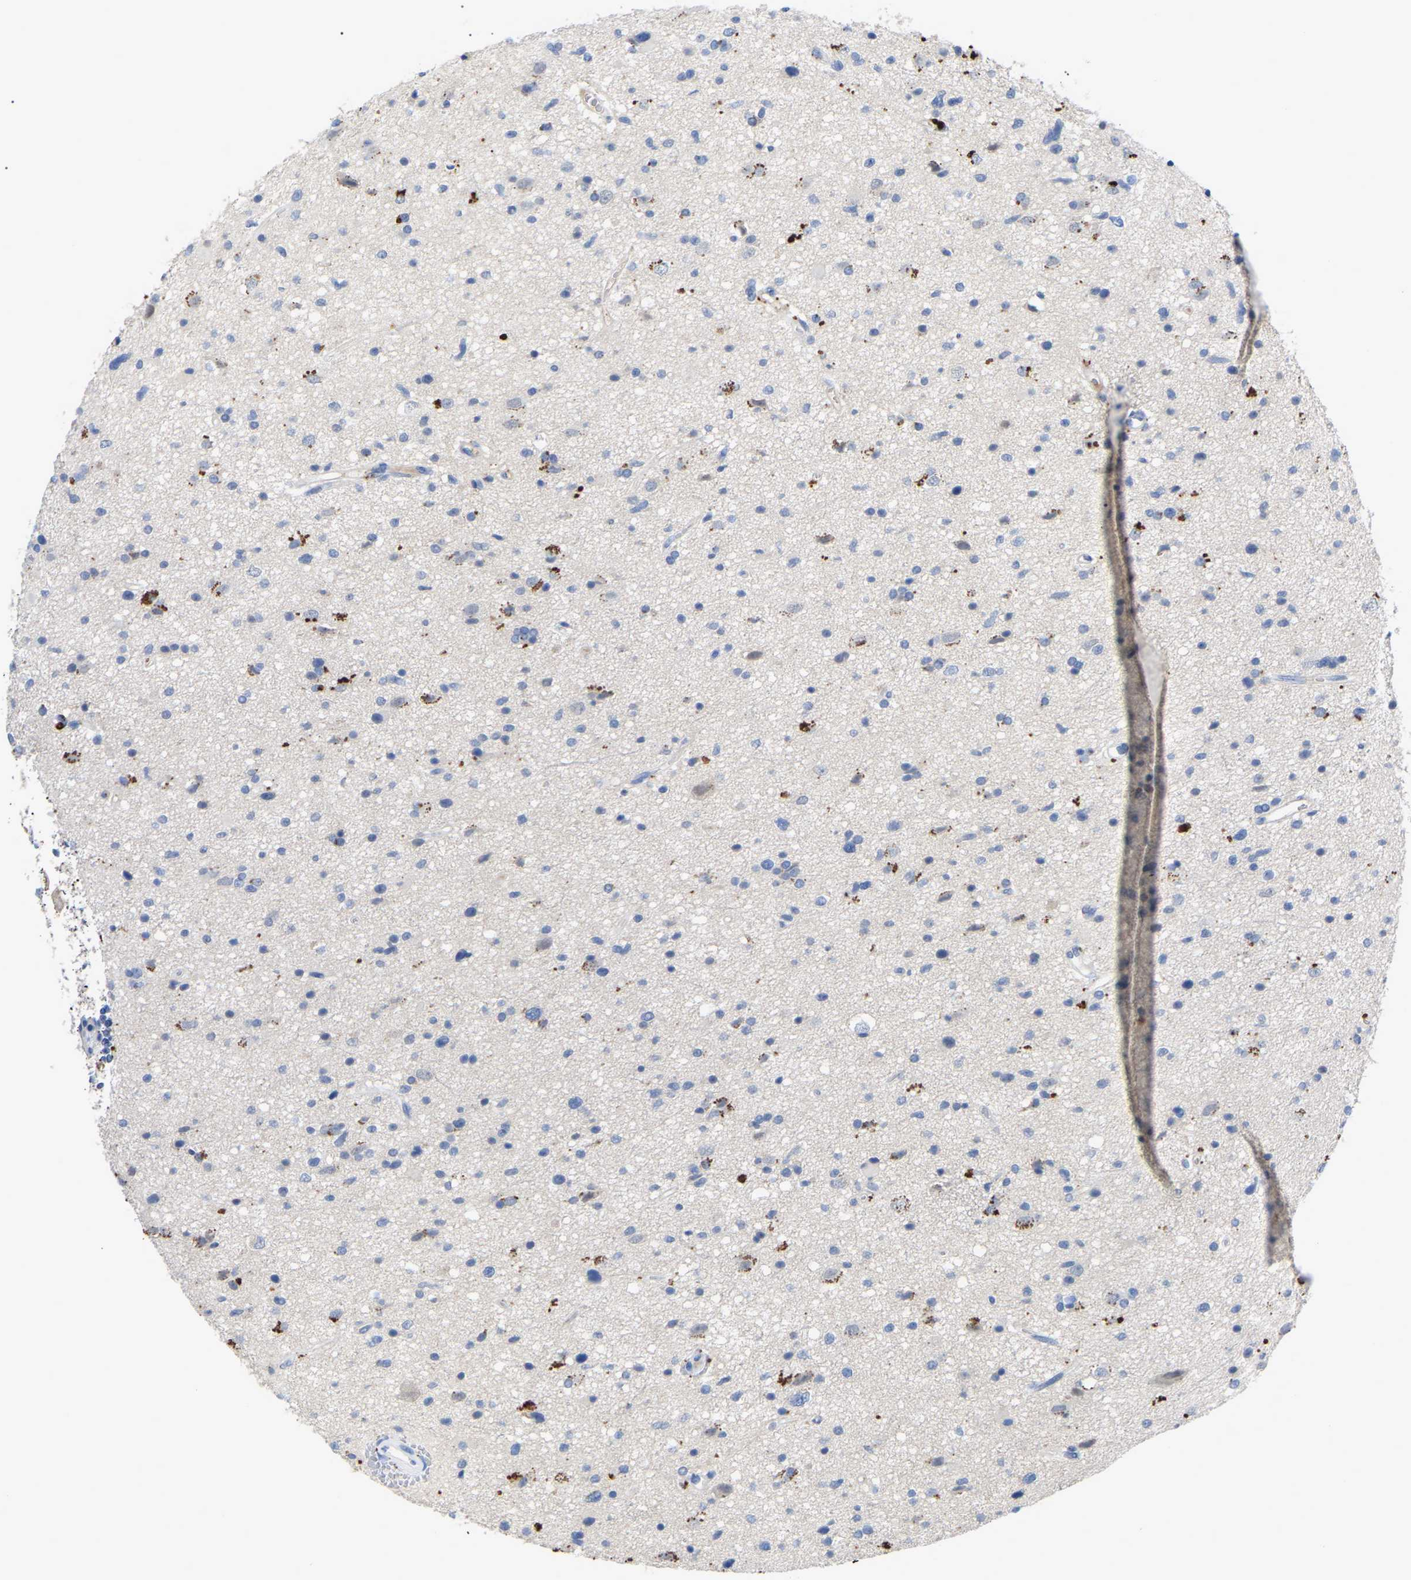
{"staining": {"intensity": "negative", "quantity": "none", "location": "none"}, "tissue": "glioma", "cell_type": "Tumor cells", "image_type": "cancer", "snomed": [{"axis": "morphology", "description": "Glioma, malignant, High grade"}, {"axis": "topography", "description": "Brain"}], "caption": "Tumor cells show no significant protein staining in malignant glioma (high-grade).", "gene": "SMPD2", "patient": {"sex": "male", "age": 33}}